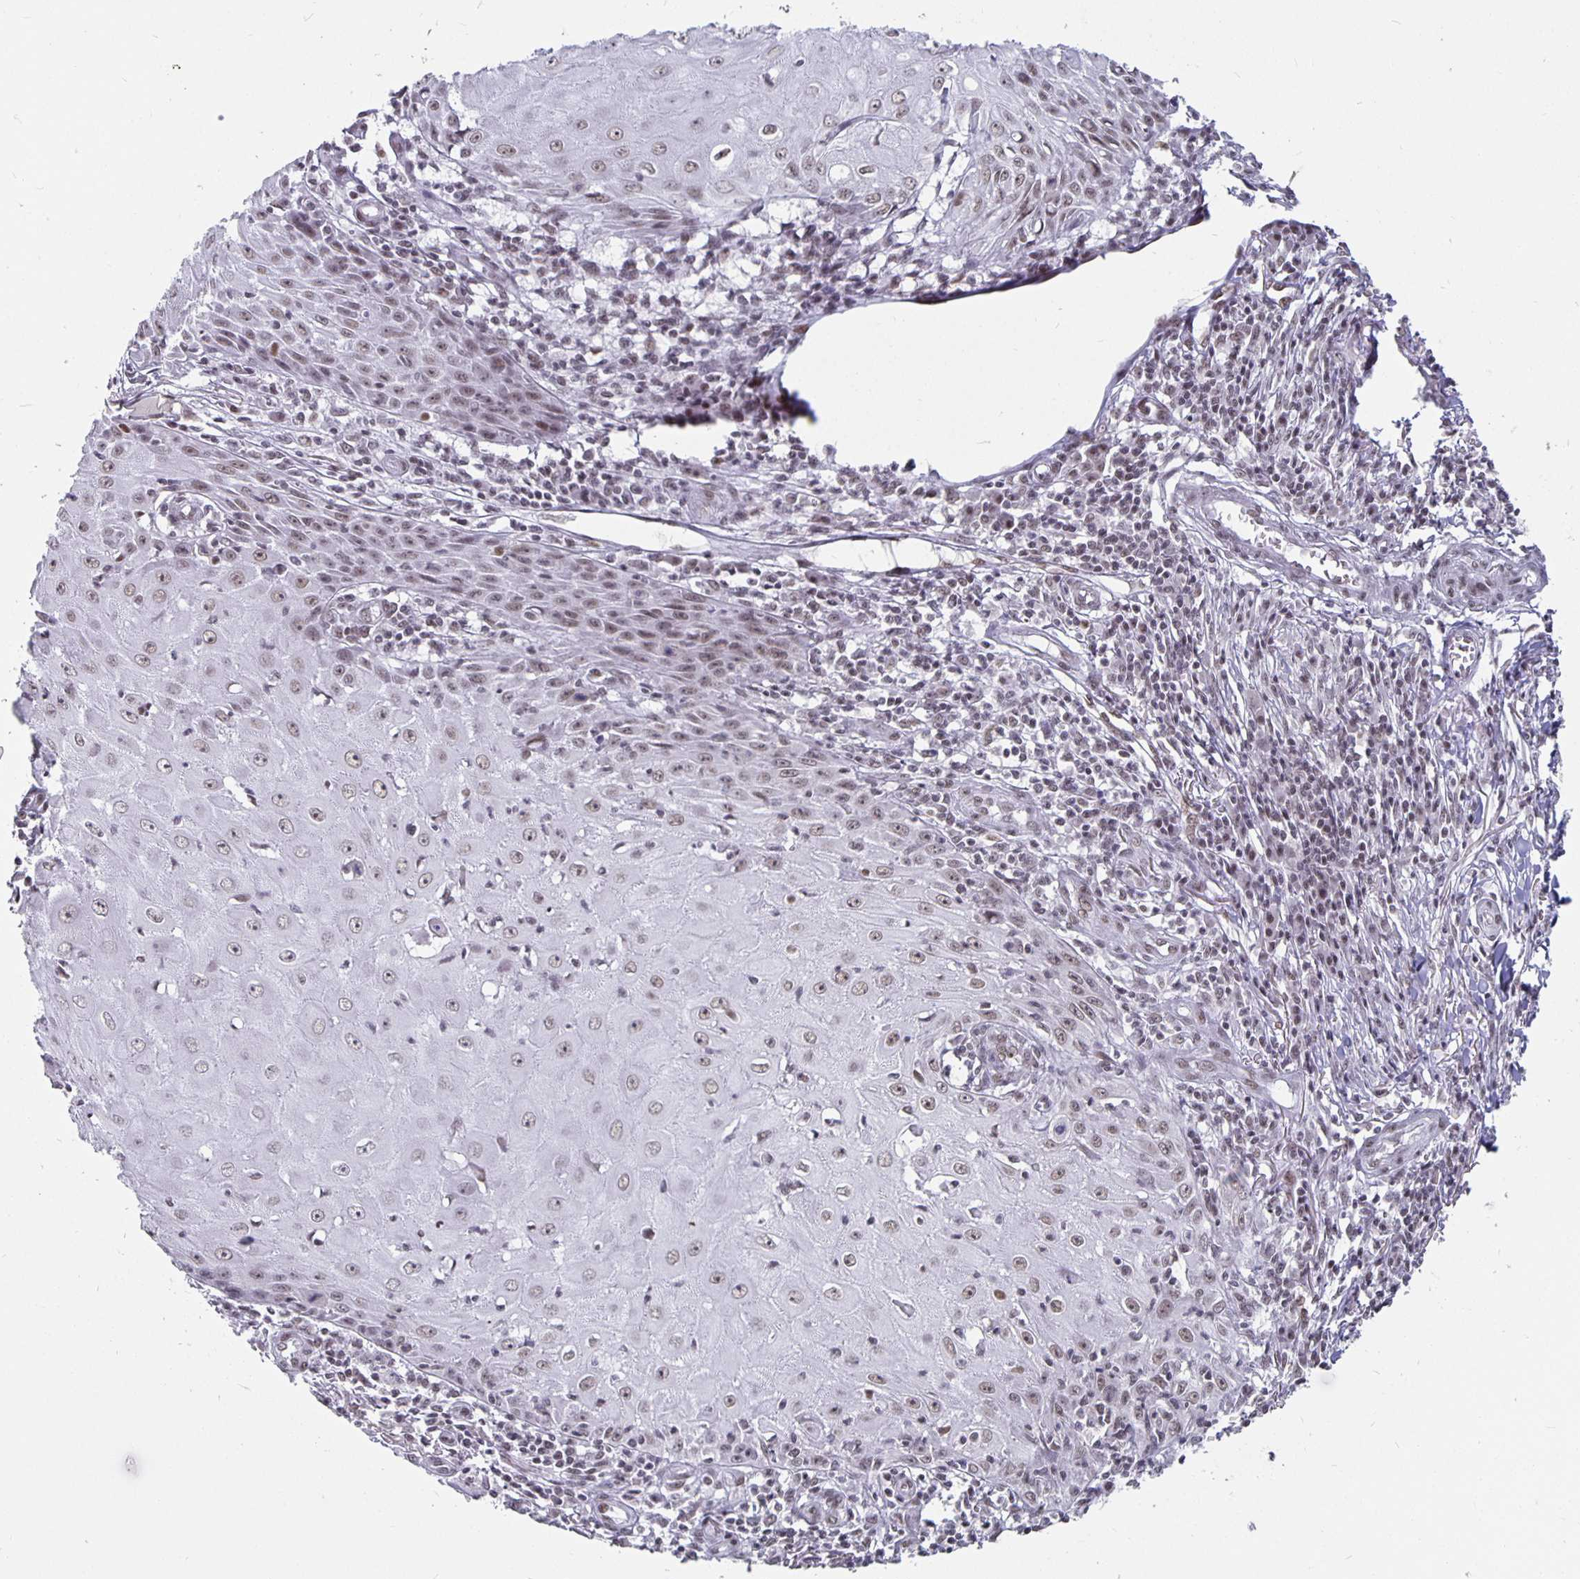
{"staining": {"intensity": "weak", "quantity": ">75%", "location": "nuclear"}, "tissue": "skin cancer", "cell_type": "Tumor cells", "image_type": "cancer", "snomed": [{"axis": "morphology", "description": "Squamous cell carcinoma, NOS"}, {"axis": "topography", "description": "Skin"}], "caption": "Tumor cells show low levels of weak nuclear positivity in about >75% of cells in skin cancer.", "gene": "PBX2", "patient": {"sex": "female", "age": 73}}